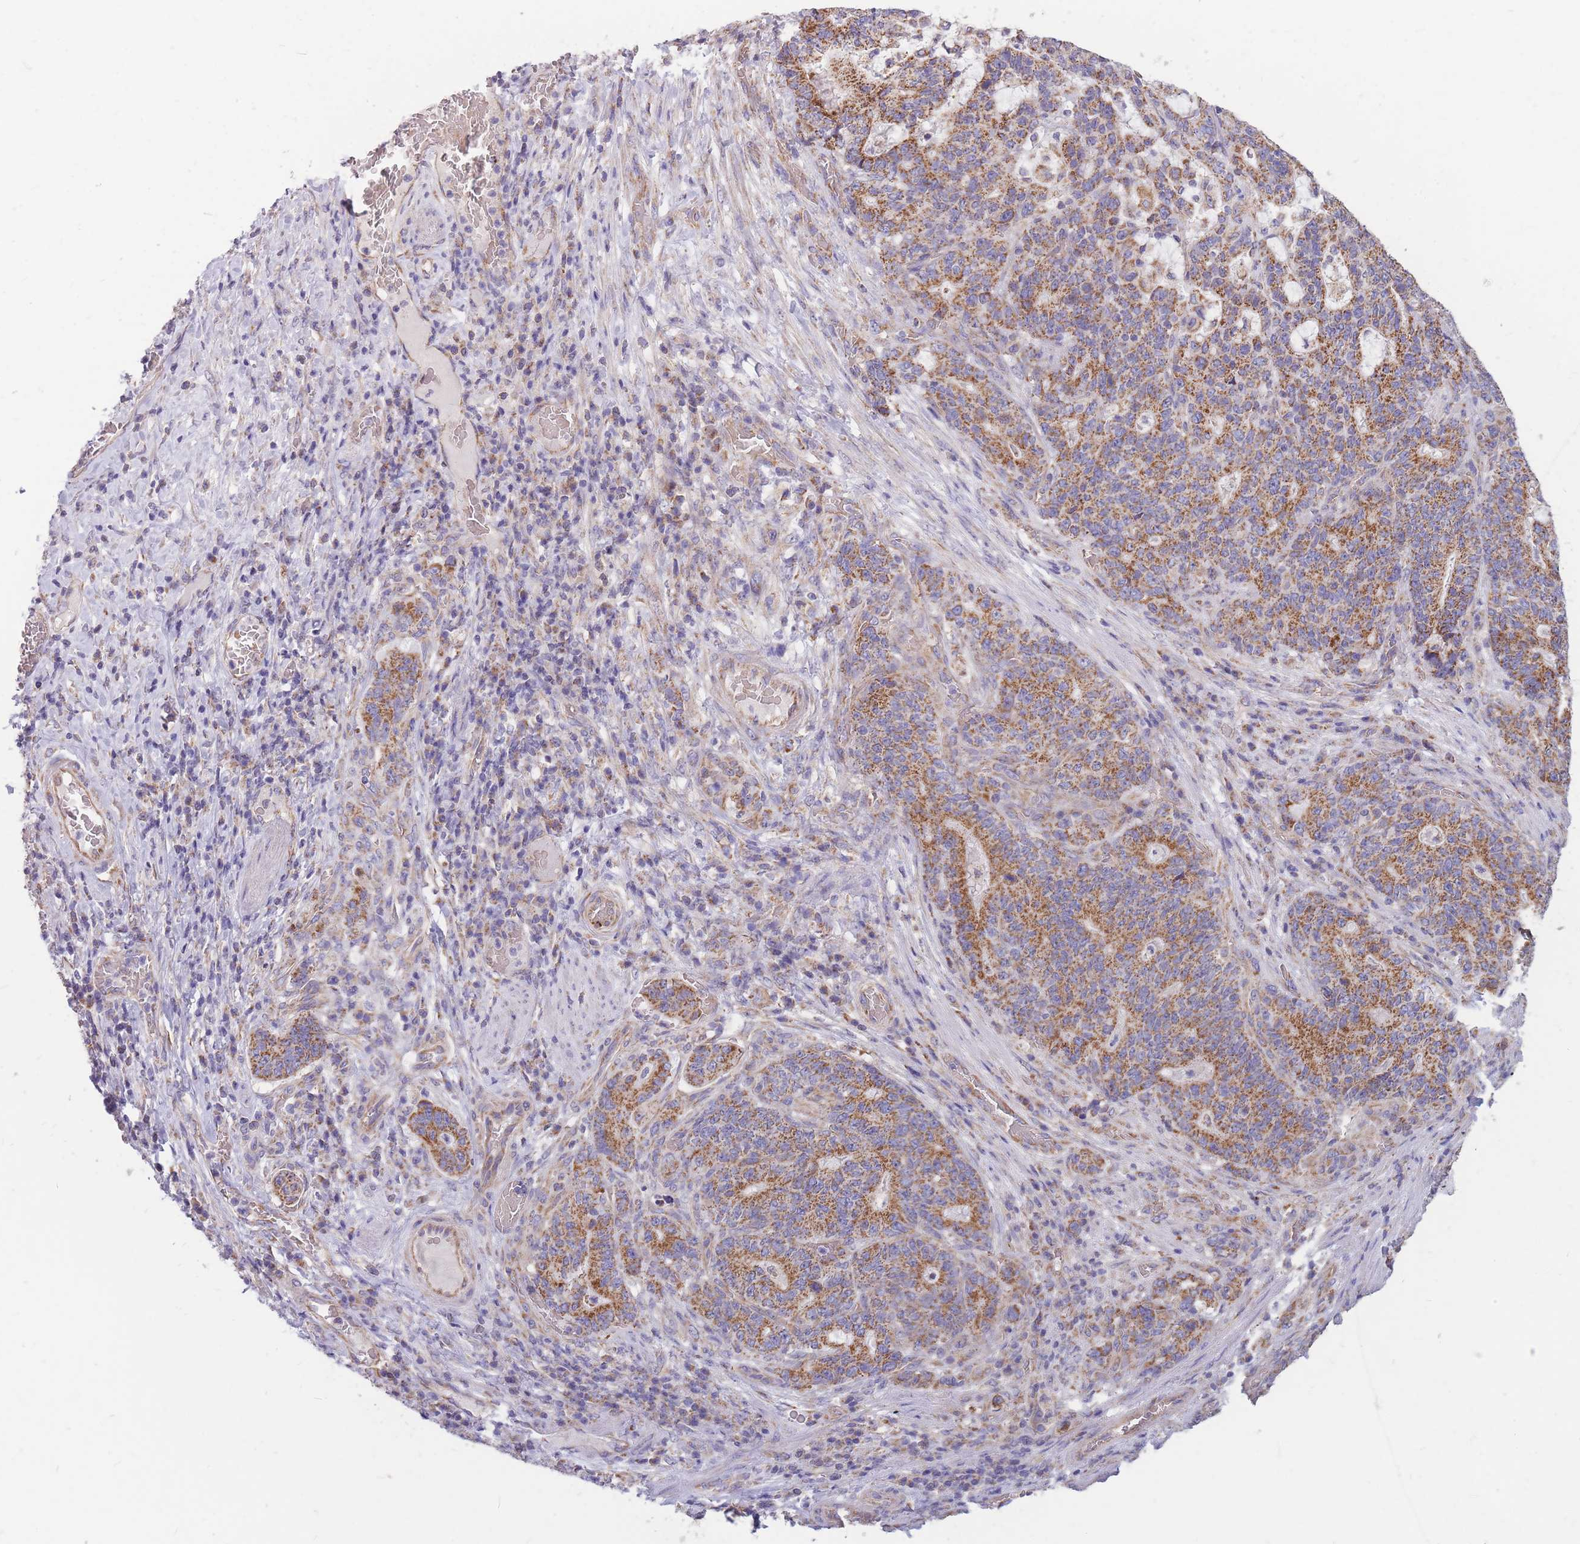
{"staining": {"intensity": "moderate", "quantity": ">75%", "location": "cytoplasmic/membranous"}, "tissue": "stomach cancer", "cell_type": "Tumor cells", "image_type": "cancer", "snomed": [{"axis": "morphology", "description": "Normal tissue, NOS"}, {"axis": "morphology", "description": "Adenocarcinoma, NOS"}, {"axis": "topography", "description": "Stomach"}], "caption": "A brown stain highlights moderate cytoplasmic/membranous positivity of a protein in stomach cancer (adenocarcinoma) tumor cells. Using DAB (brown) and hematoxylin (blue) stains, captured at high magnification using brightfield microscopy.", "gene": "MRPS9", "patient": {"sex": "female", "age": 64}}